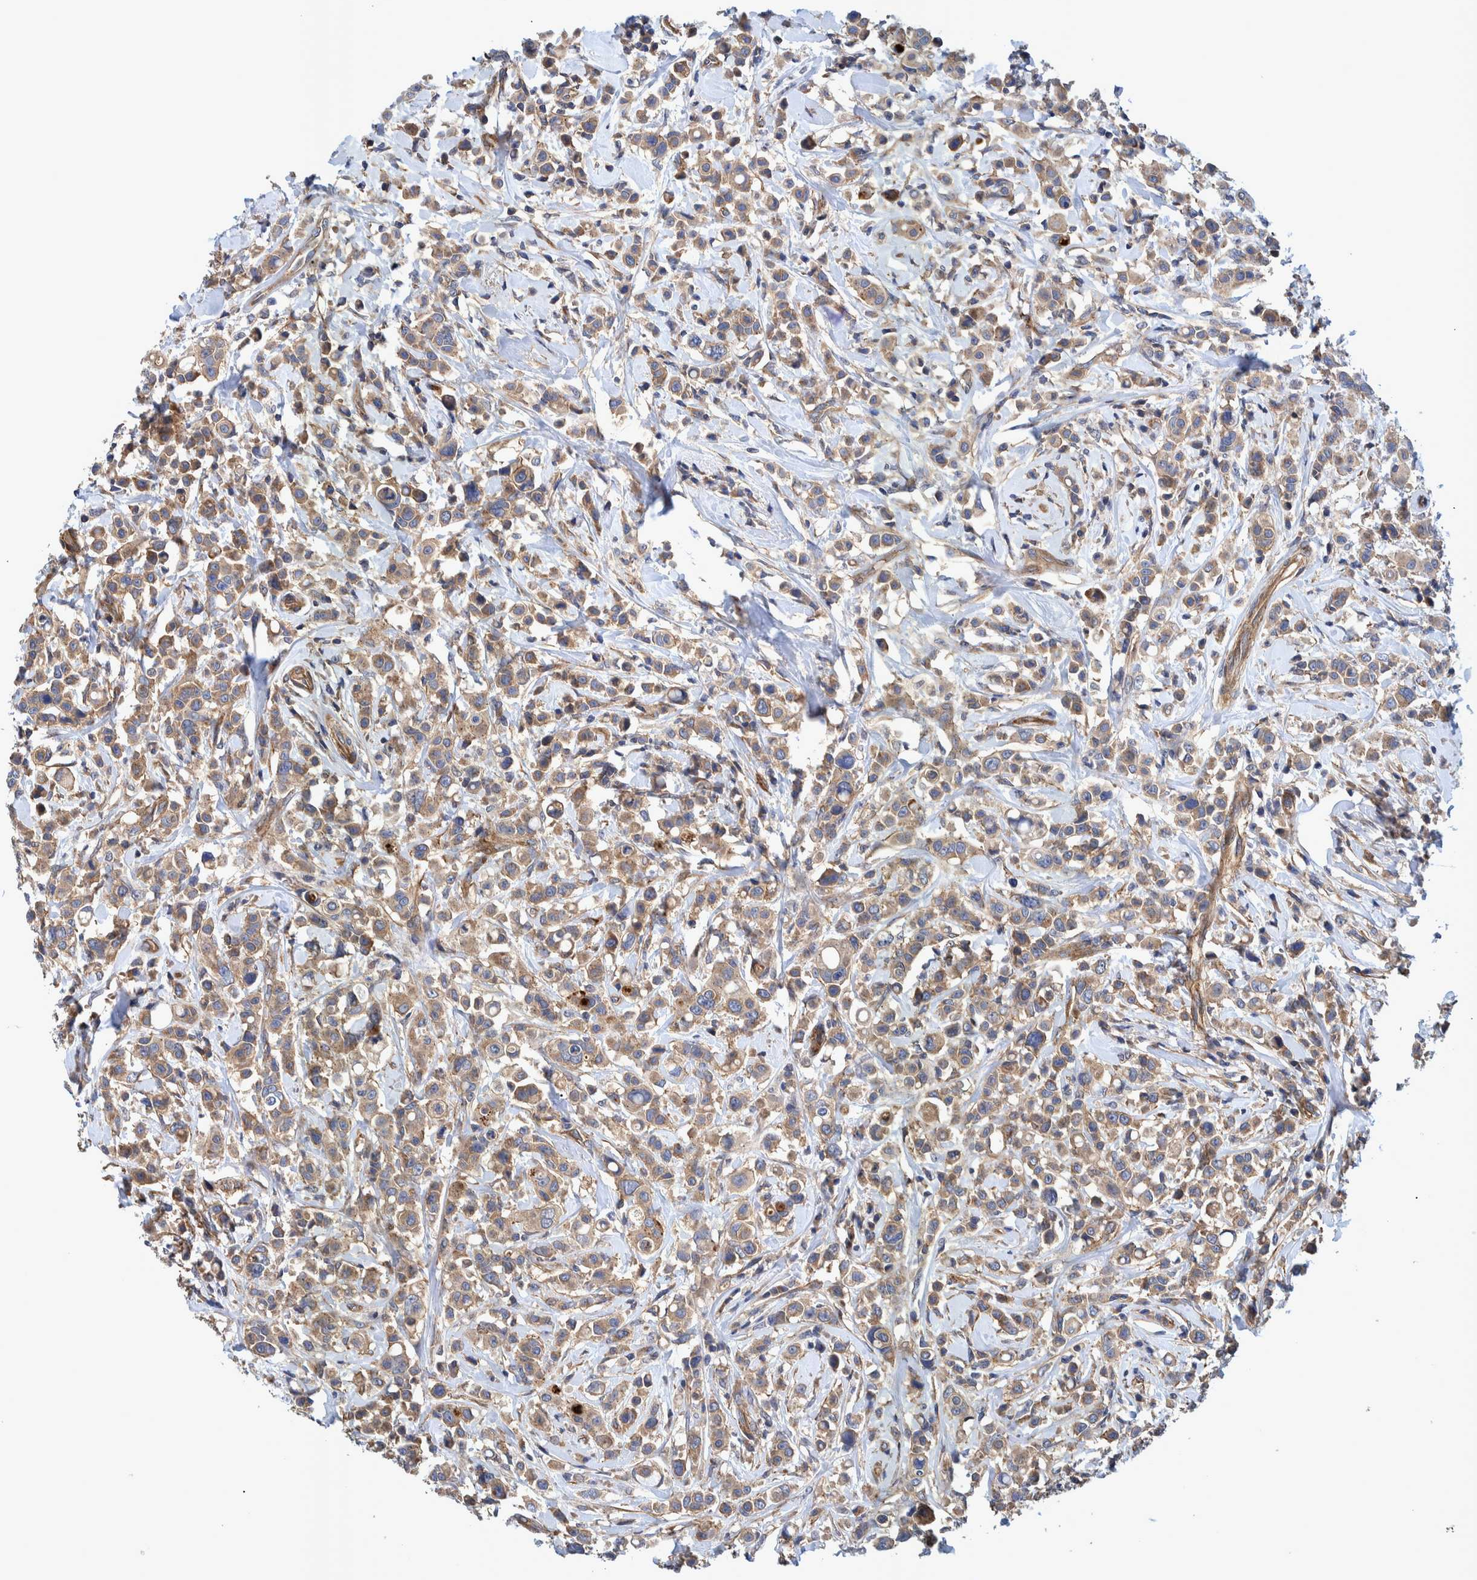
{"staining": {"intensity": "moderate", "quantity": ">75%", "location": "cytoplasmic/membranous"}, "tissue": "breast cancer", "cell_type": "Tumor cells", "image_type": "cancer", "snomed": [{"axis": "morphology", "description": "Duct carcinoma"}, {"axis": "topography", "description": "Breast"}], "caption": "The immunohistochemical stain shows moderate cytoplasmic/membranous positivity in tumor cells of breast invasive ductal carcinoma tissue.", "gene": "GRPEL2", "patient": {"sex": "female", "age": 27}}